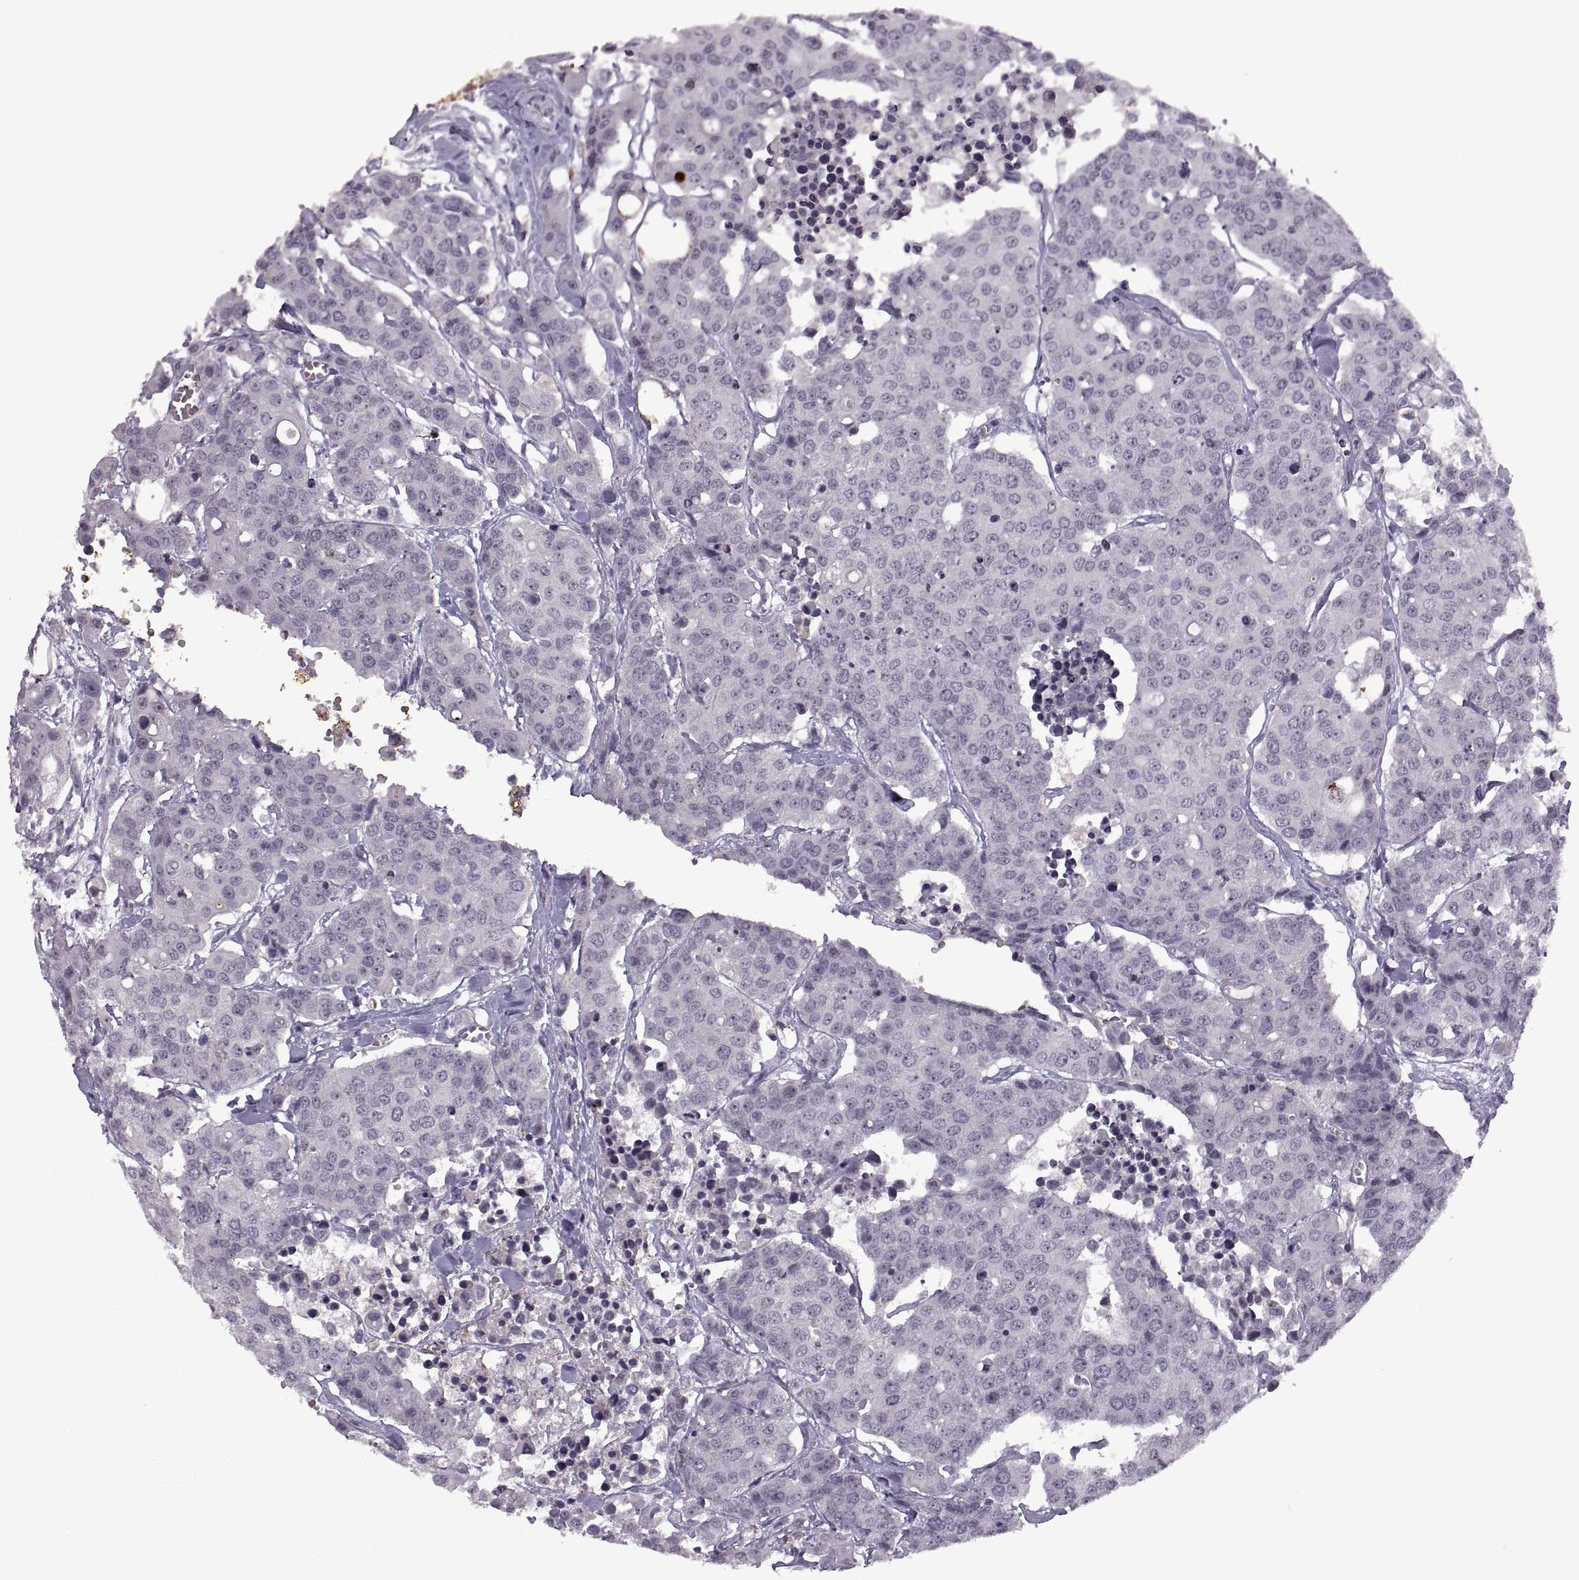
{"staining": {"intensity": "weak", "quantity": "<25%", "location": "nuclear"}, "tissue": "carcinoid", "cell_type": "Tumor cells", "image_type": "cancer", "snomed": [{"axis": "morphology", "description": "Carcinoid, malignant, NOS"}, {"axis": "topography", "description": "Colon"}], "caption": "Tumor cells show no significant positivity in carcinoid.", "gene": "SINHCAF", "patient": {"sex": "male", "age": 81}}